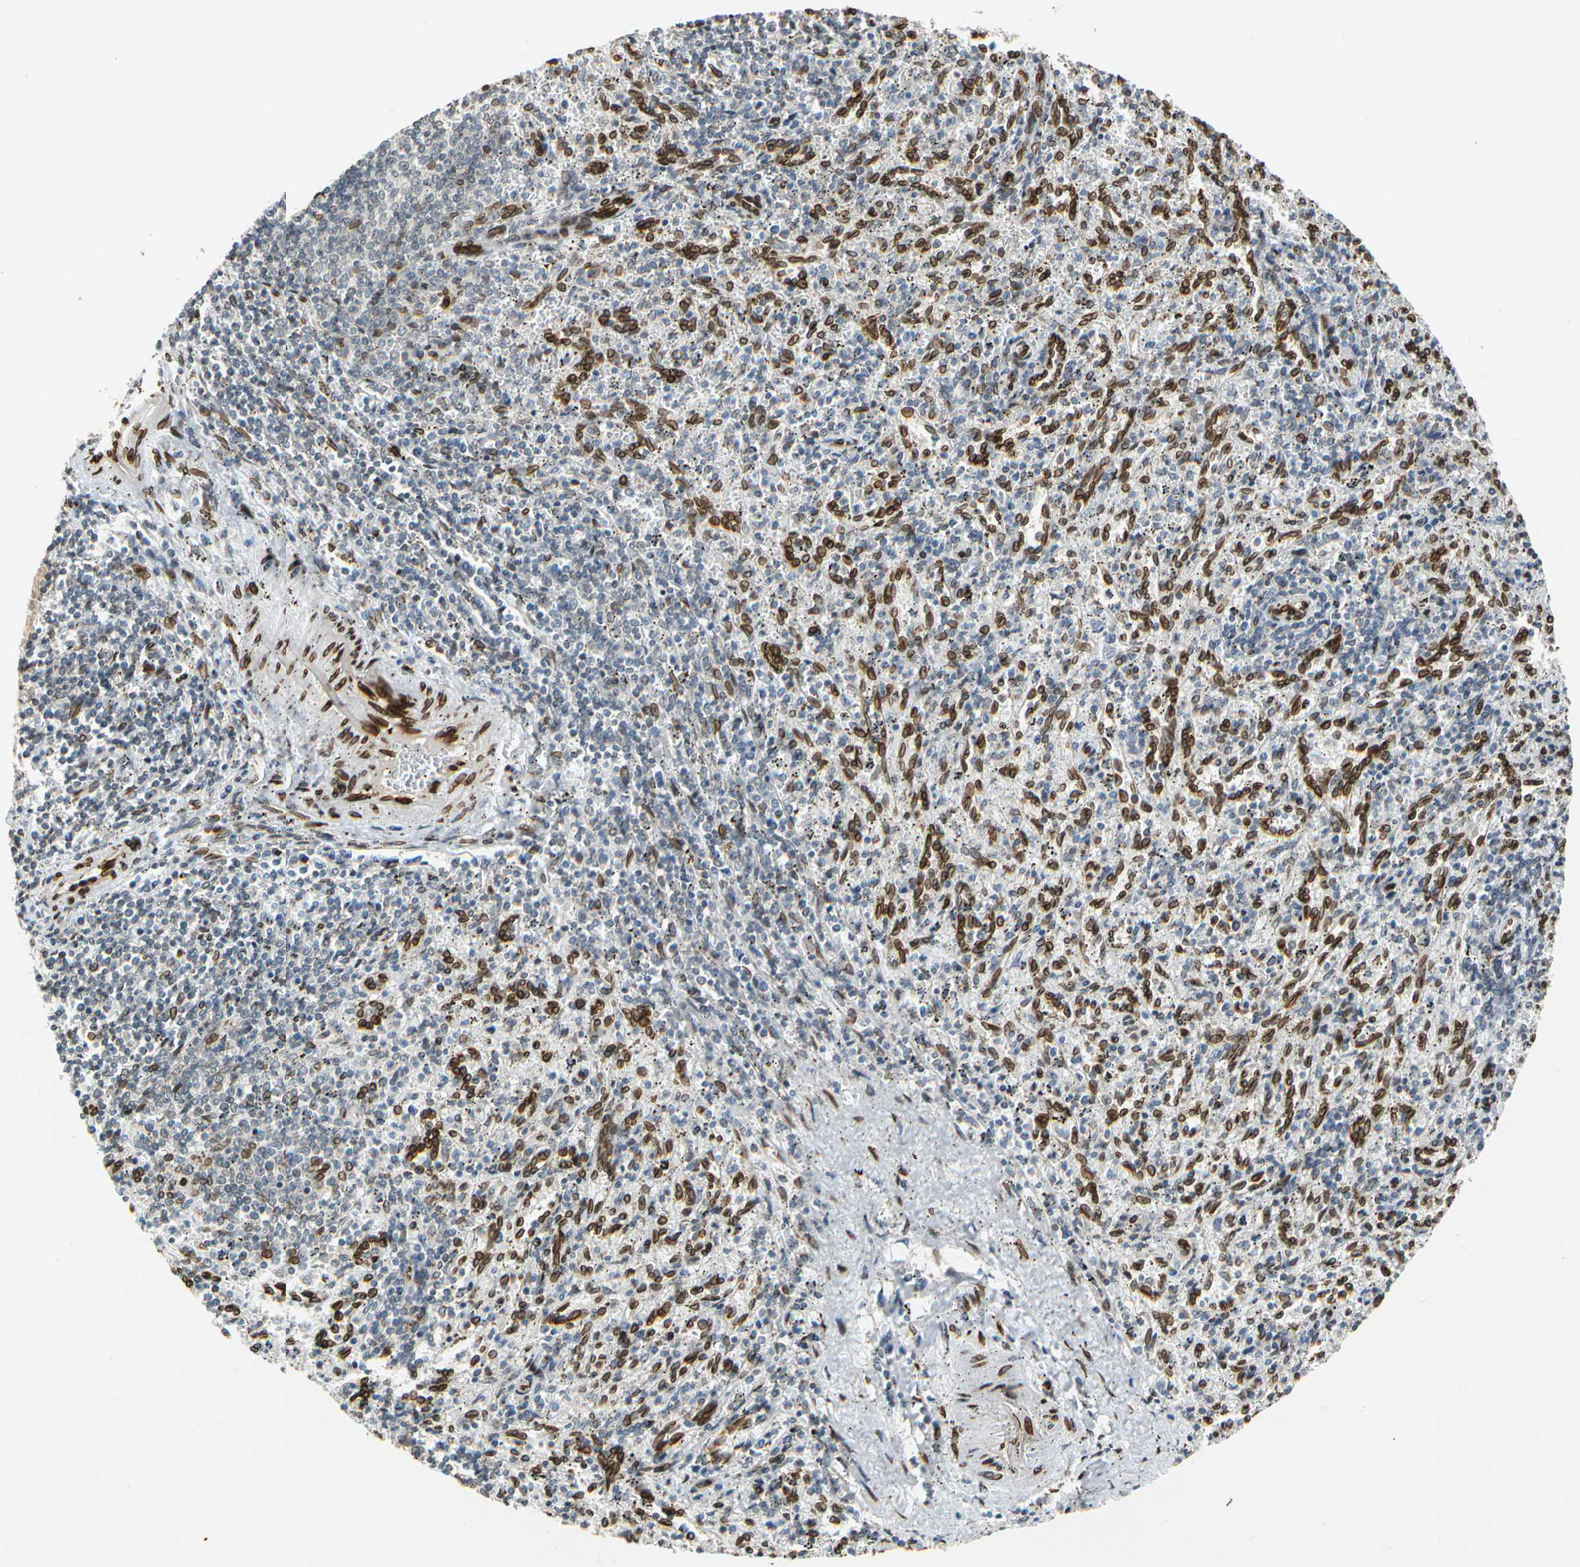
{"staining": {"intensity": "negative", "quantity": "none", "location": "none"}, "tissue": "spleen", "cell_type": "Cells in red pulp", "image_type": "normal", "snomed": [{"axis": "morphology", "description": "Normal tissue, NOS"}, {"axis": "topography", "description": "Spleen"}], "caption": "Immunohistochemistry (IHC) of unremarkable human spleen reveals no positivity in cells in red pulp.", "gene": "SUN1", "patient": {"sex": "female", "age": 10}}